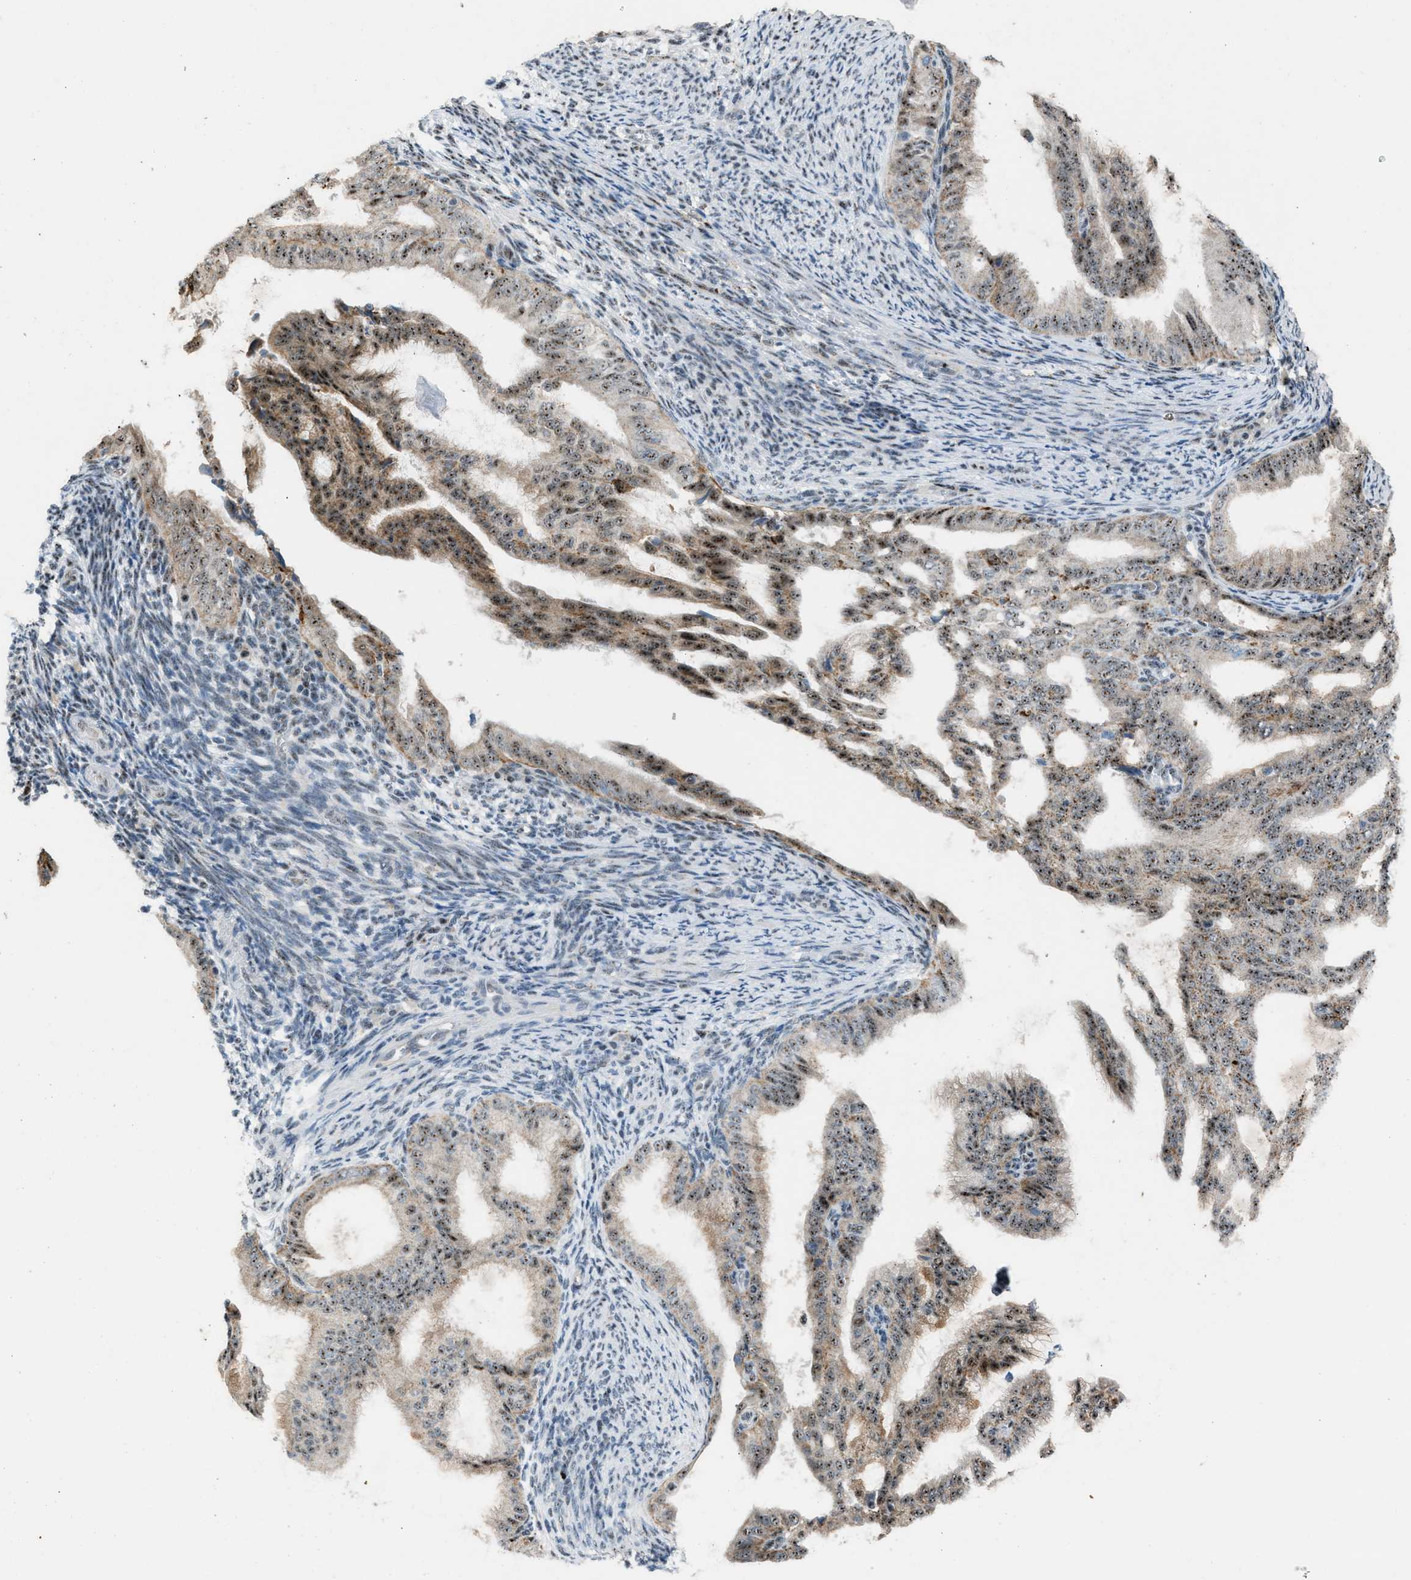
{"staining": {"intensity": "moderate", "quantity": ">75%", "location": "cytoplasmic/membranous,nuclear"}, "tissue": "endometrial cancer", "cell_type": "Tumor cells", "image_type": "cancer", "snomed": [{"axis": "morphology", "description": "Adenocarcinoma, NOS"}, {"axis": "topography", "description": "Endometrium"}], "caption": "Moderate cytoplasmic/membranous and nuclear staining for a protein is seen in approximately >75% of tumor cells of endometrial adenocarcinoma using IHC.", "gene": "CENPP", "patient": {"sex": "female", "age": 58}}